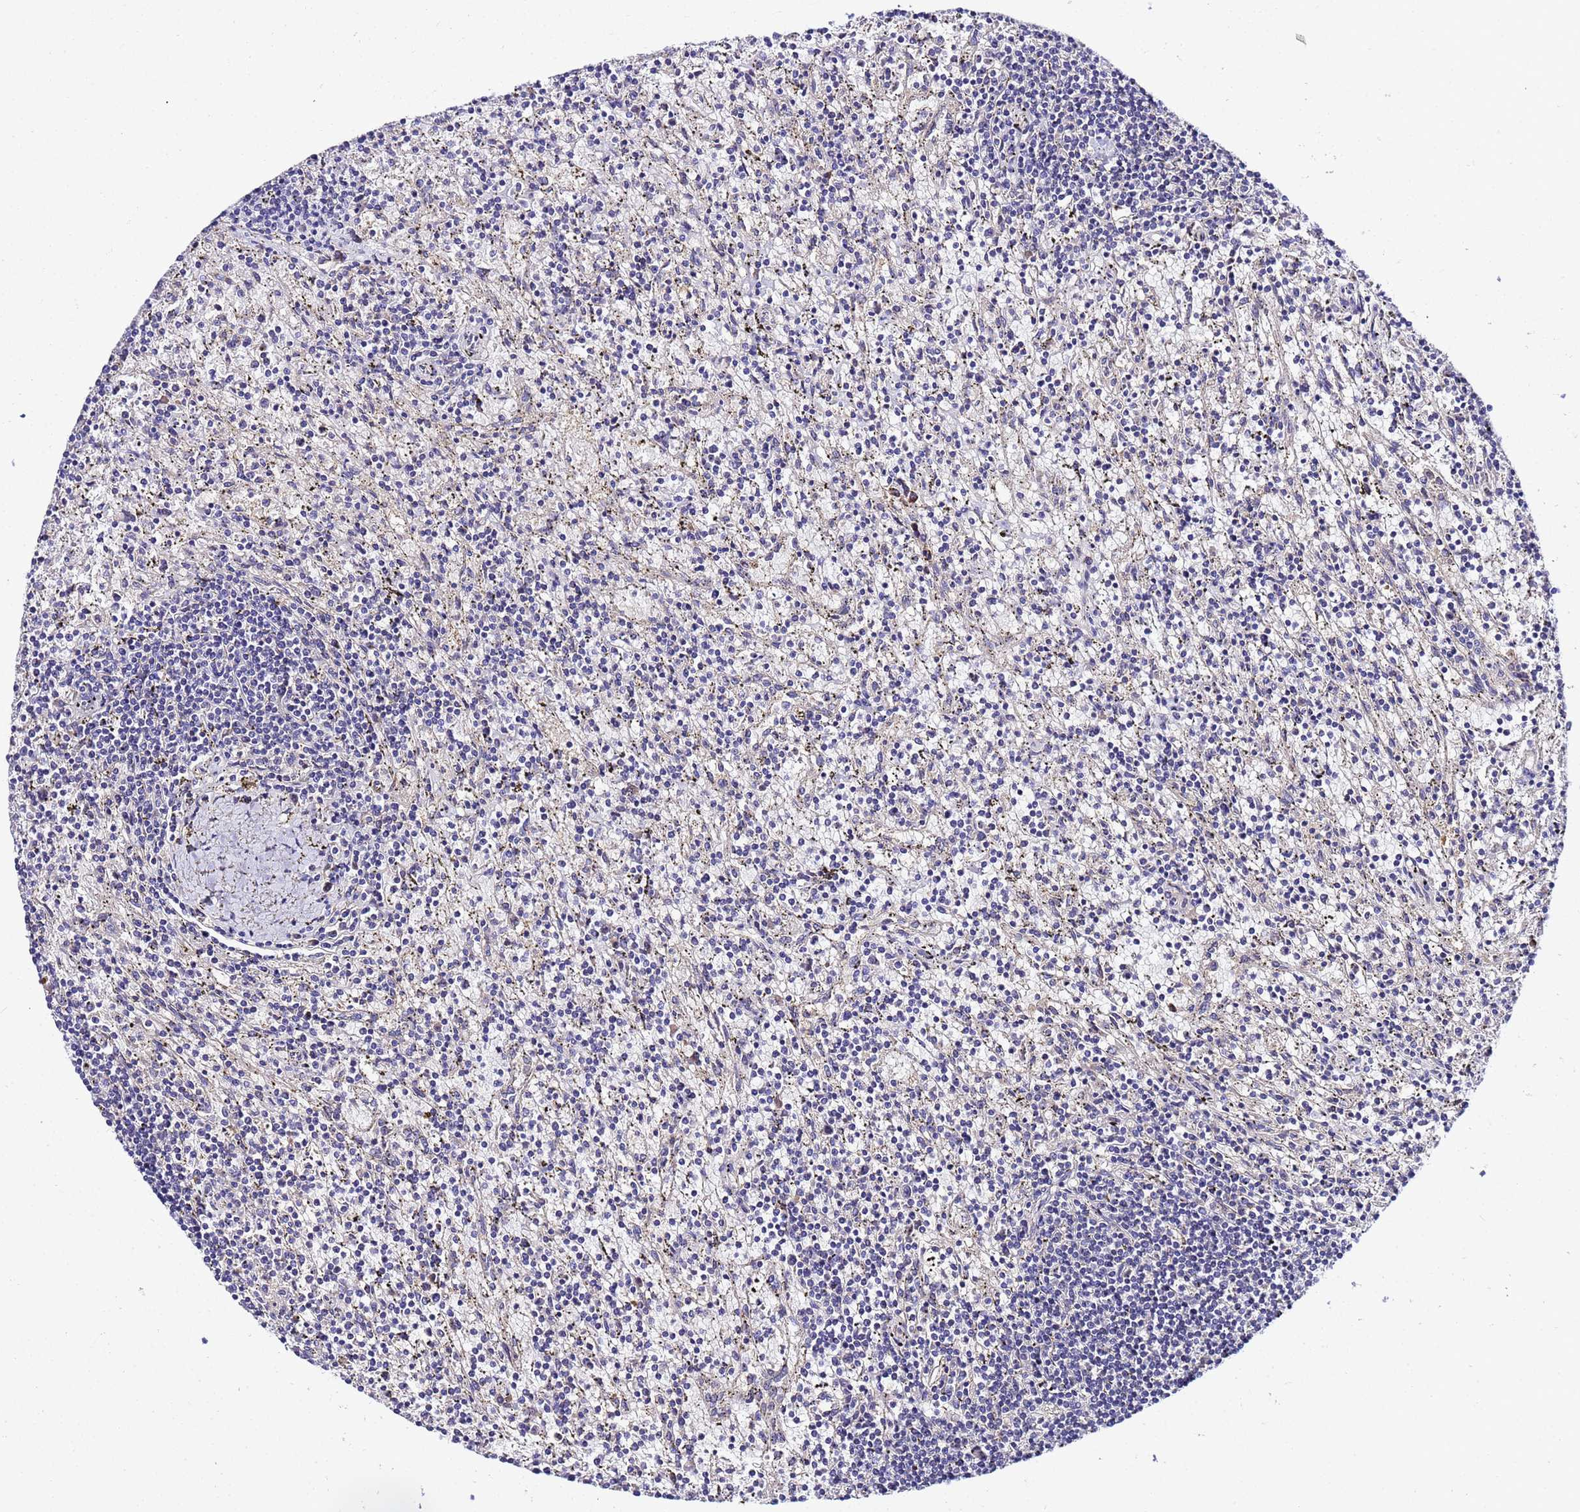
{"staining": {"intensity": "negative", "quantity": "none", "location": "none"}, "tissue": "lymphoma", "cell_type": "Tumor cells", "image_type": "cancer", "snomed": [{"axis": "morphology", "description": "Malignant lymphoma, non-Hodgkin's type, Low grade"}, {"axis": "topography", "description": "Spleen"}], "caption": "DAB (3,3'-diaminobenzidine) immunohistochemical staining of human low-grade malignant lymphoma, non-Hodgkin's type shows no significant positivity in tumor cells.", "gene": "PLXDC2", "patient": {"sex": "male", "age": 76}}